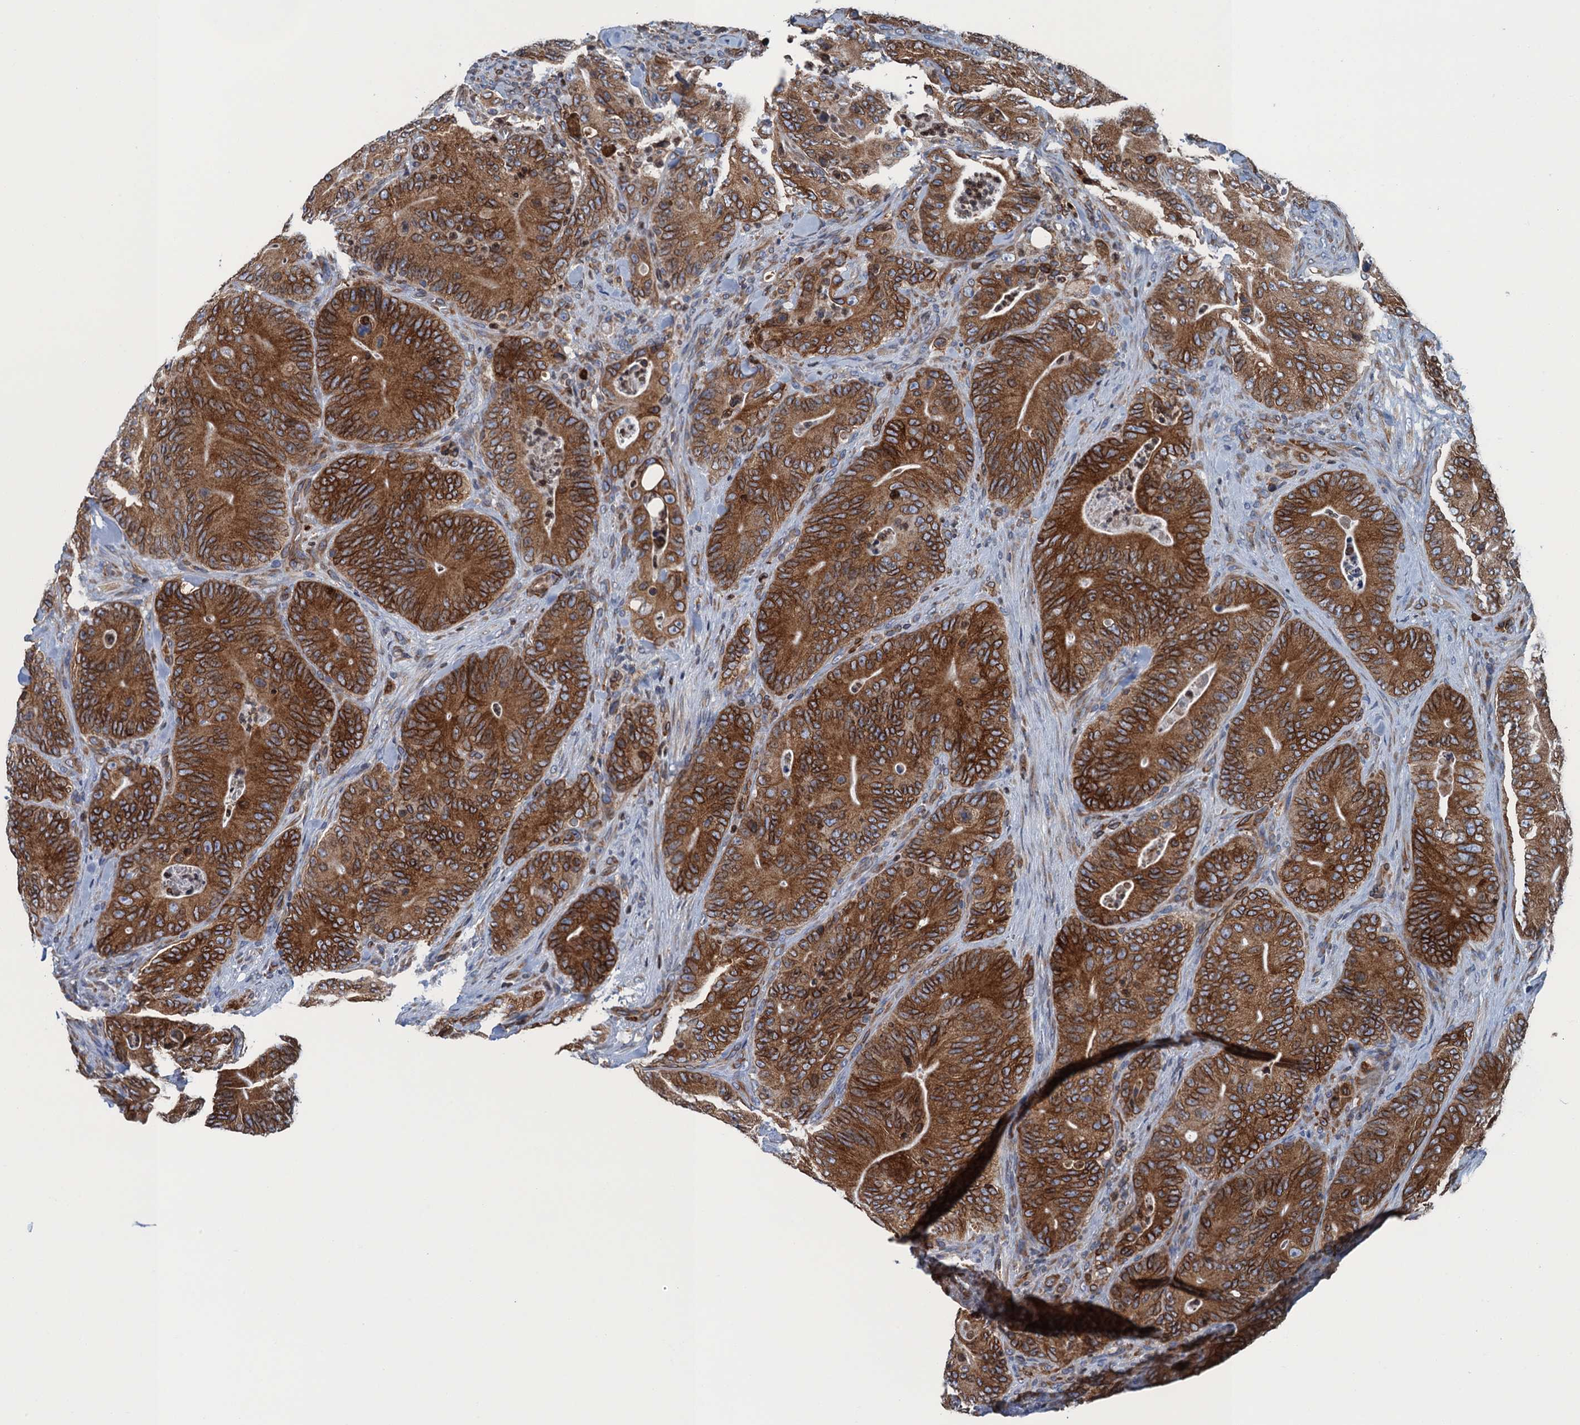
{"staining": {"intensity": "moderate", "quantity": ">75%", "location": "cytoplasmic/membranous"}, "tissue": "colorectal cancer", "cell_type": "Tumor cells", "image_type": "cancer", "snomed": [{"axis": "morphology", "description": "Normal tissue, NOS"}, {"axis": "topography", "description": "Colon"}], "caption": "About >75% of tumor cells in colorectal cancer show moderate cytoplasmic/membranous protein expression as visualized by brown immunohistochemical staining.", "gene": "TMEM205", "patient": {"sex": "female", "age": 82}}